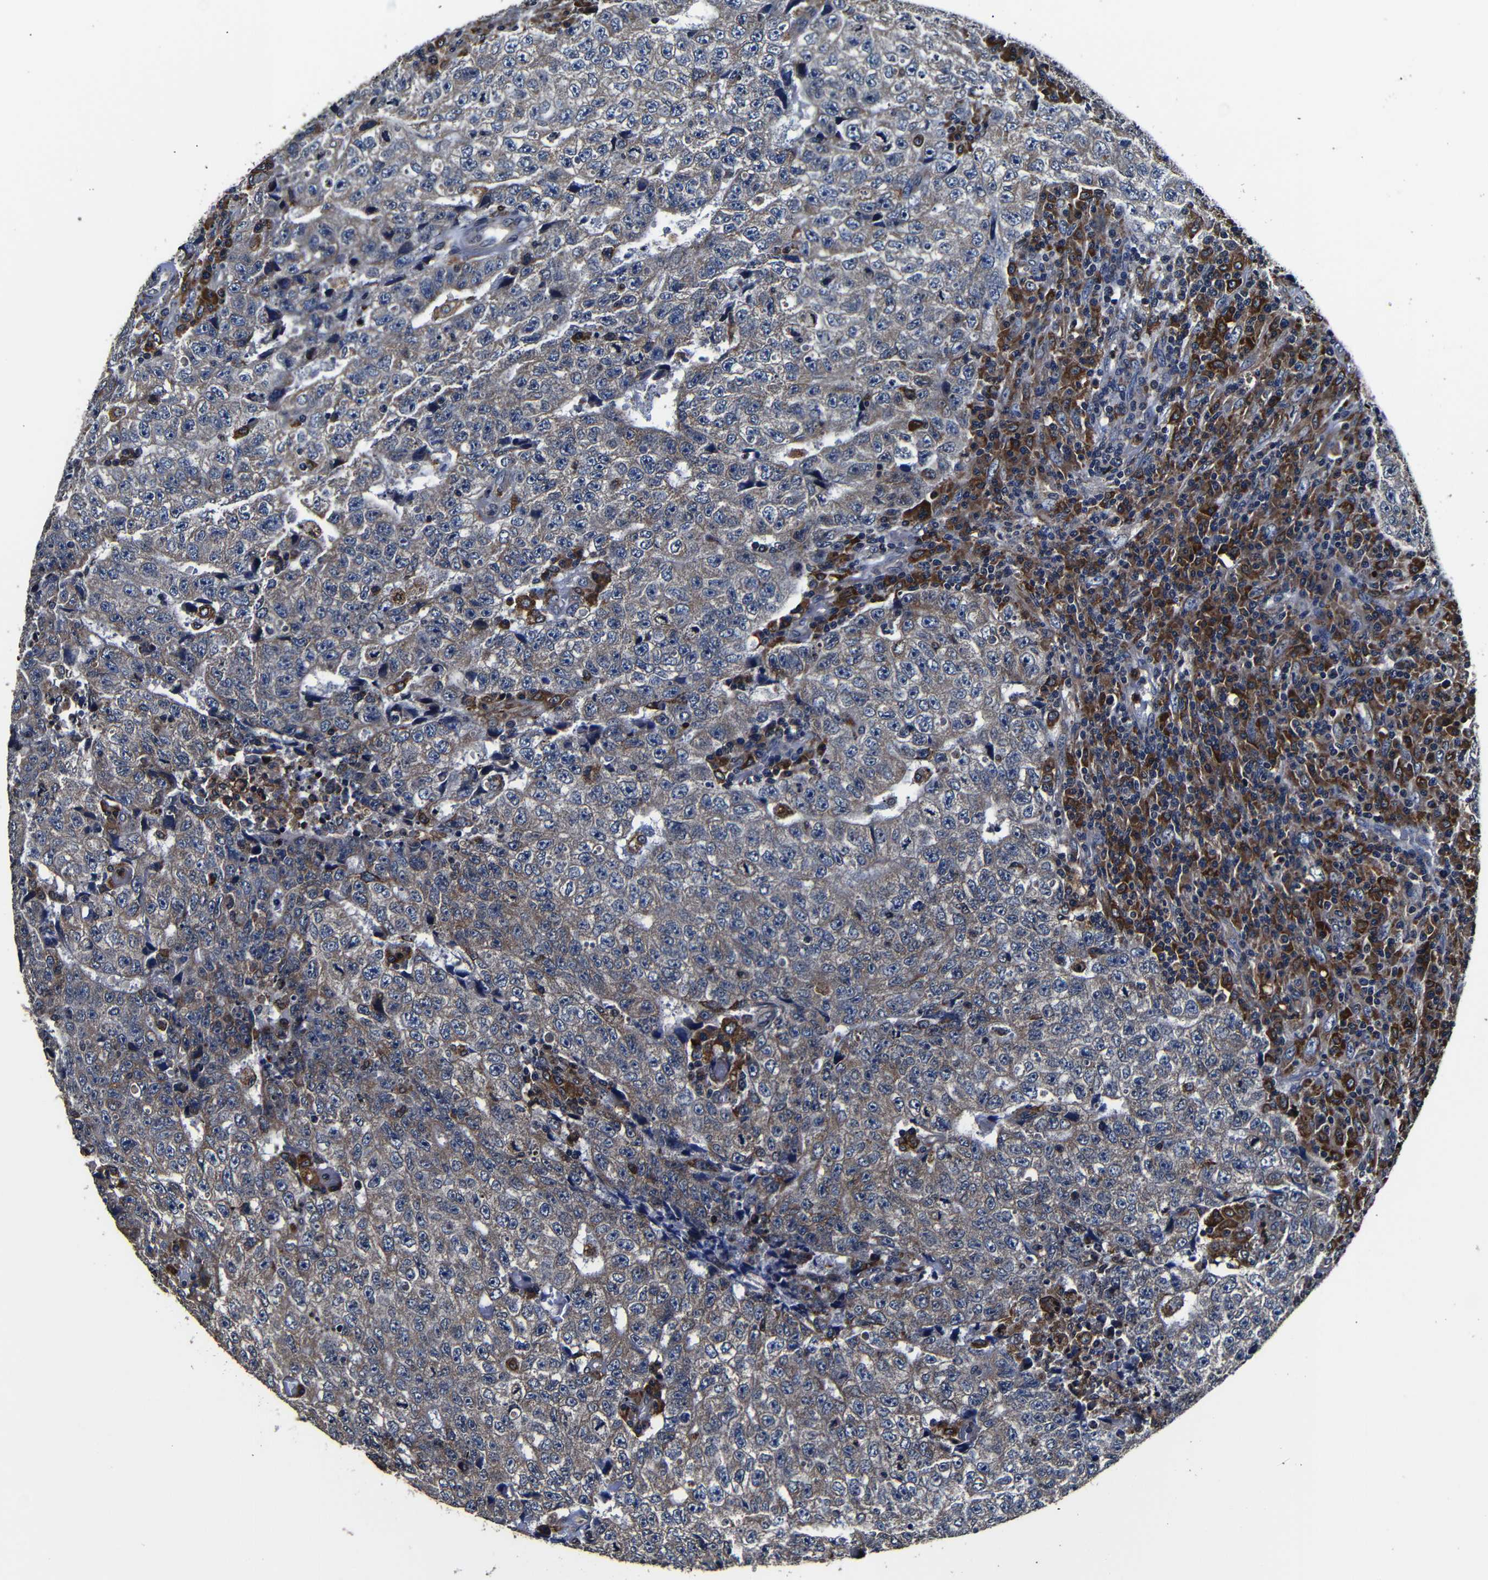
{"staining": {"intensity": "moderate", "quantity": ">75%", "location": "cytoplasmic/membranous"}, "tissue": "testis cancer", "cell_type": "Tumor cells", "image_type": "cancer", "snomed": [{"axis": "morphology", "description": "Necrosis, NOS"}, {"axis": "morphology", "description": "Carcinoma, Embryonal, NOS"}, {"axis": "topography", "description": "Testis"}], "caption": "Immunohistochemical staining of human testis embryonal carcinoma shows medium levels of moderate cytoplasmic/membranous positivity in about >75% of tumor cells.", "gene": "SCN9A", "patient": {"sex": "male", "age": 19}}